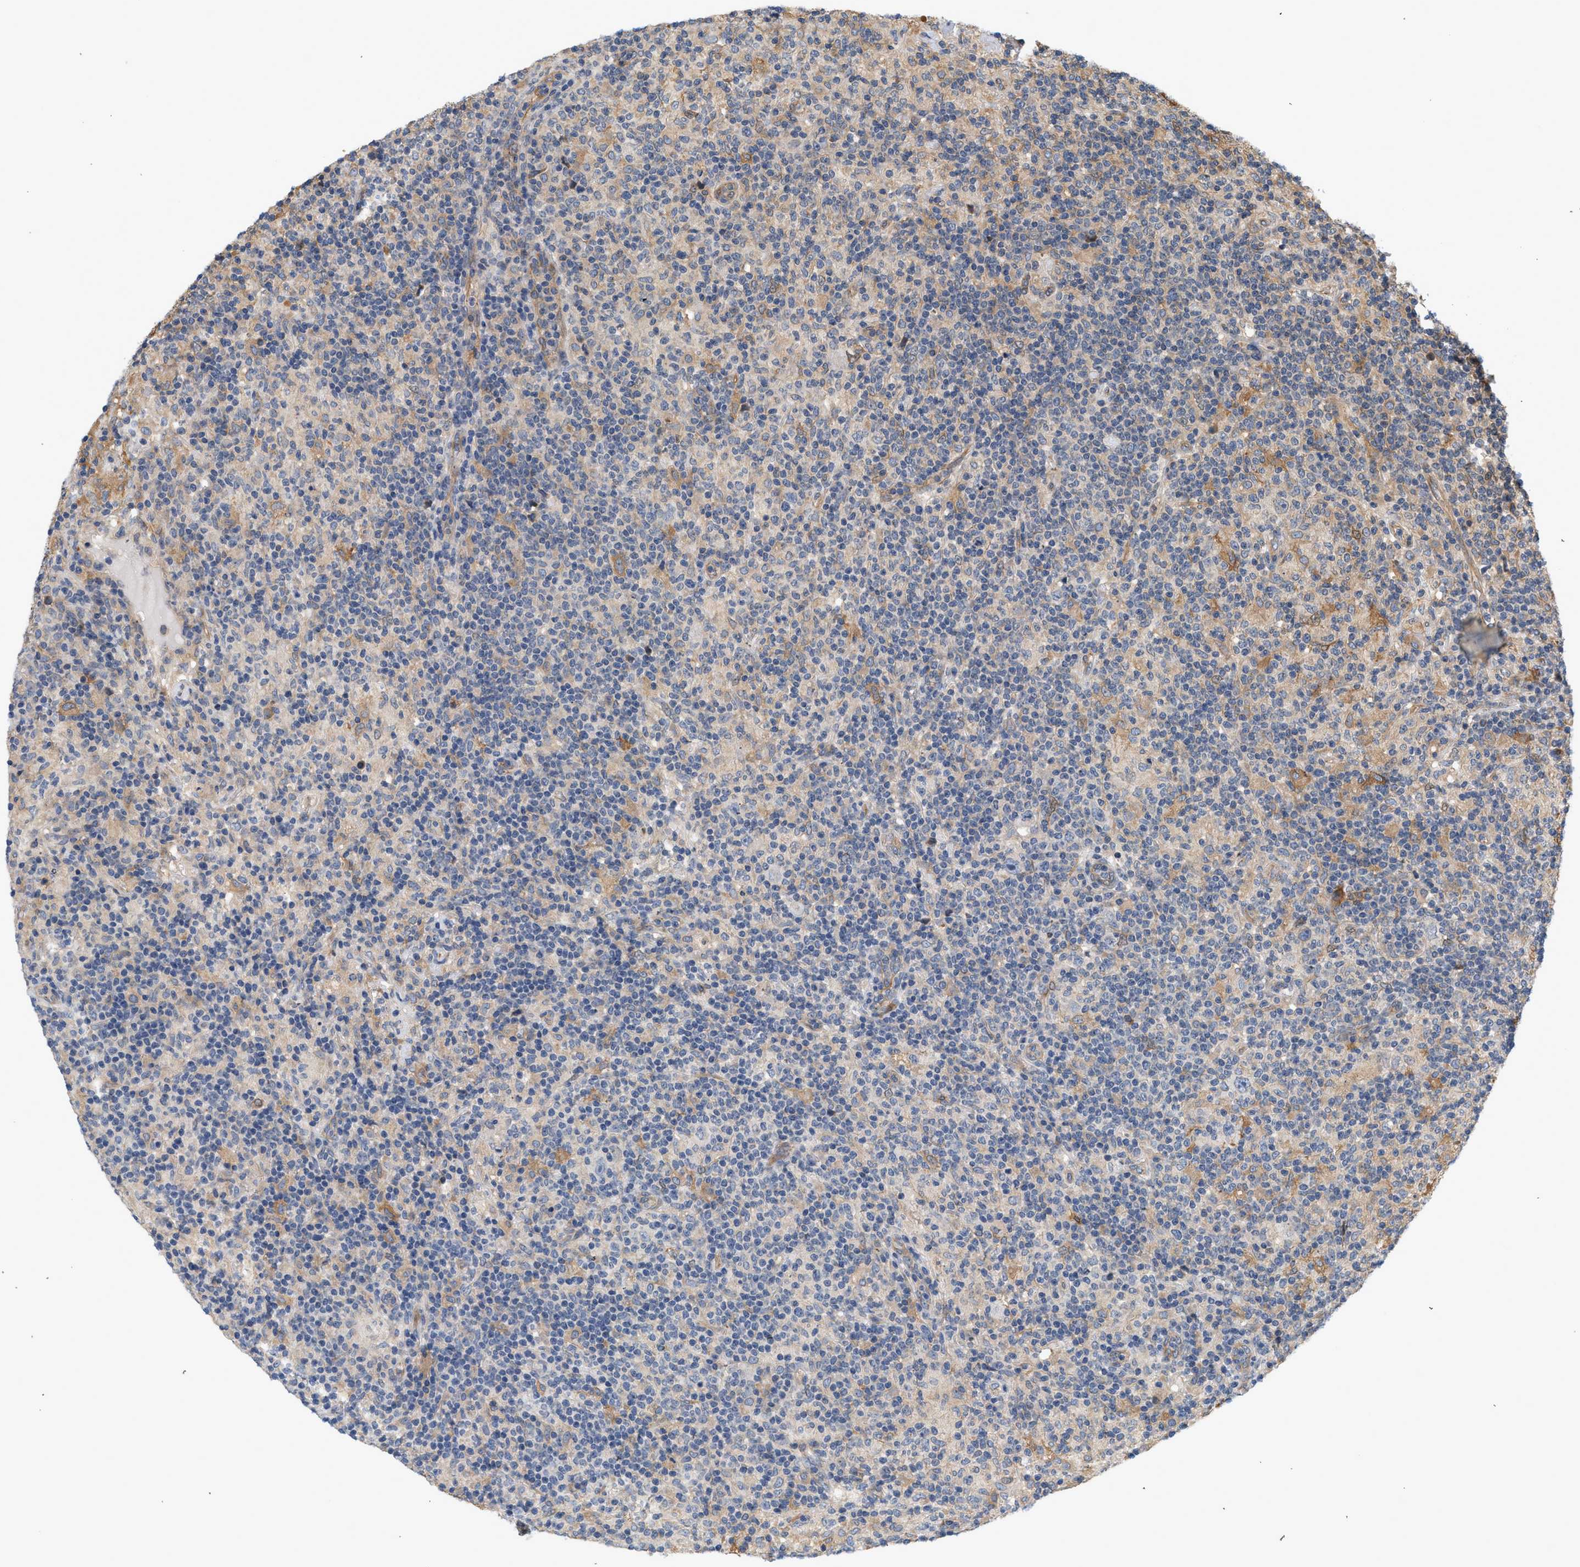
{"staining": {"intensity": "weak", "quantity": "<25%", "location": "cytoplasmic/membranous"}, "tissue": "lymphoma", "cell_type": "Tumor cells", "image_type": "cancer", "snomed": [{"axis": "morphology", "description": "Hodgkin's disease, NOS"}, {"axis": "topography", "description": "Lymph node"}], "caption": "Immunohistochemistry (IHC) of human Hodgkin's disease exhibits no expression in tumor cells.", "gene": "CTXN1", "patient": {"sex": "male", "age": 70}}